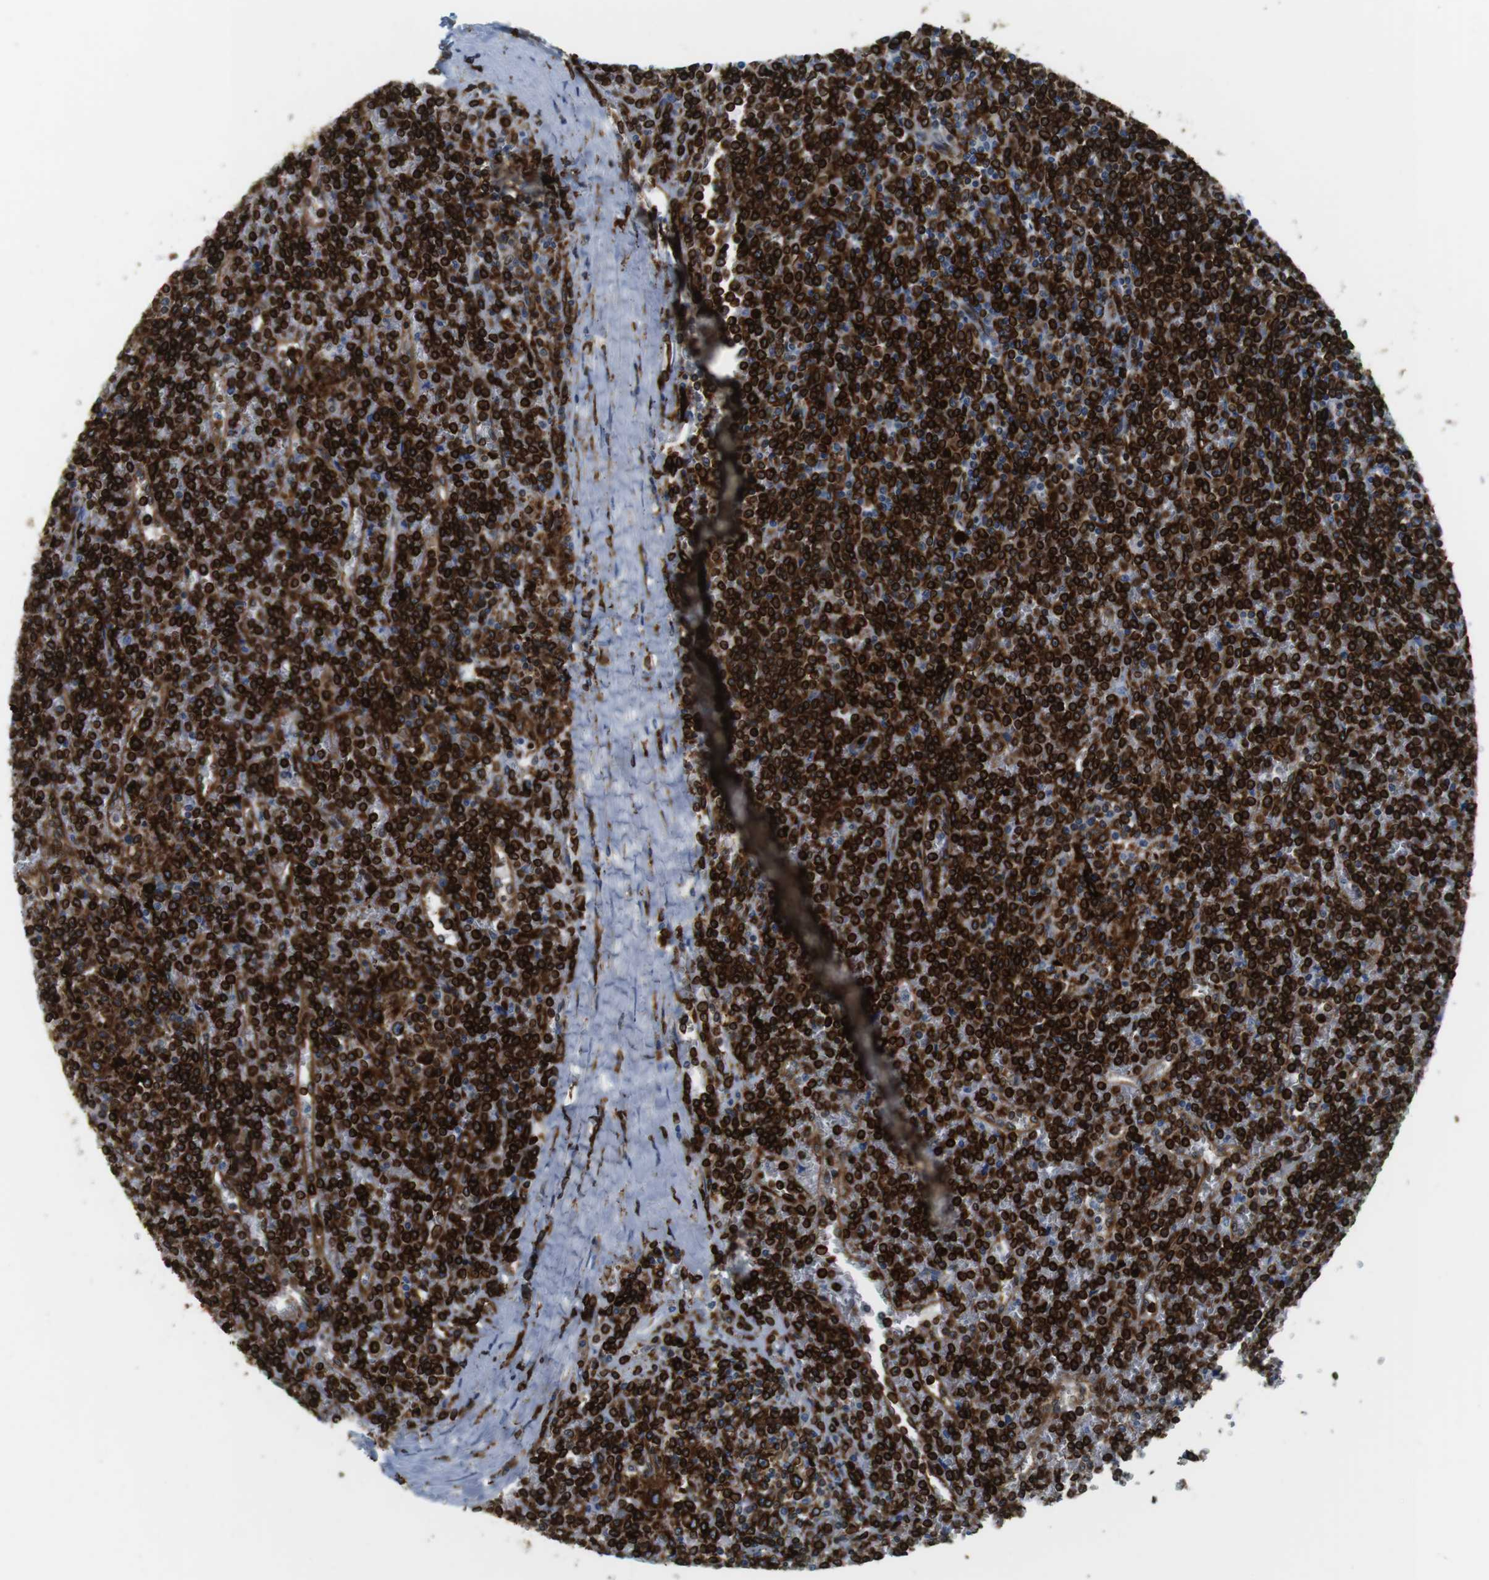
{"staining": {"intensity": "strong", "quantity": ">75%", "location": "cytoplasmic/membranous"}, "tissue": "lymphoma", "cell_type": "Tumor cells", "image_type": "cancer", "snomed": [{"axis": "morphology", "description": "Malignant lymphoma, non-Hodgkin's type, Low grade"}, {"axis": "topography", "description": "Spleen"}], "caption": "A high-resolution micrograph shows immunohistochemistry (IHC) staining of malignant lymphoma, non-Hodgkin's type (low-grade), which displays strong cytoplasmic/membranous expression in about >75% of tumor cells.", "gene": "CIITA", "patient": {"sex": "female", "age": 19}}